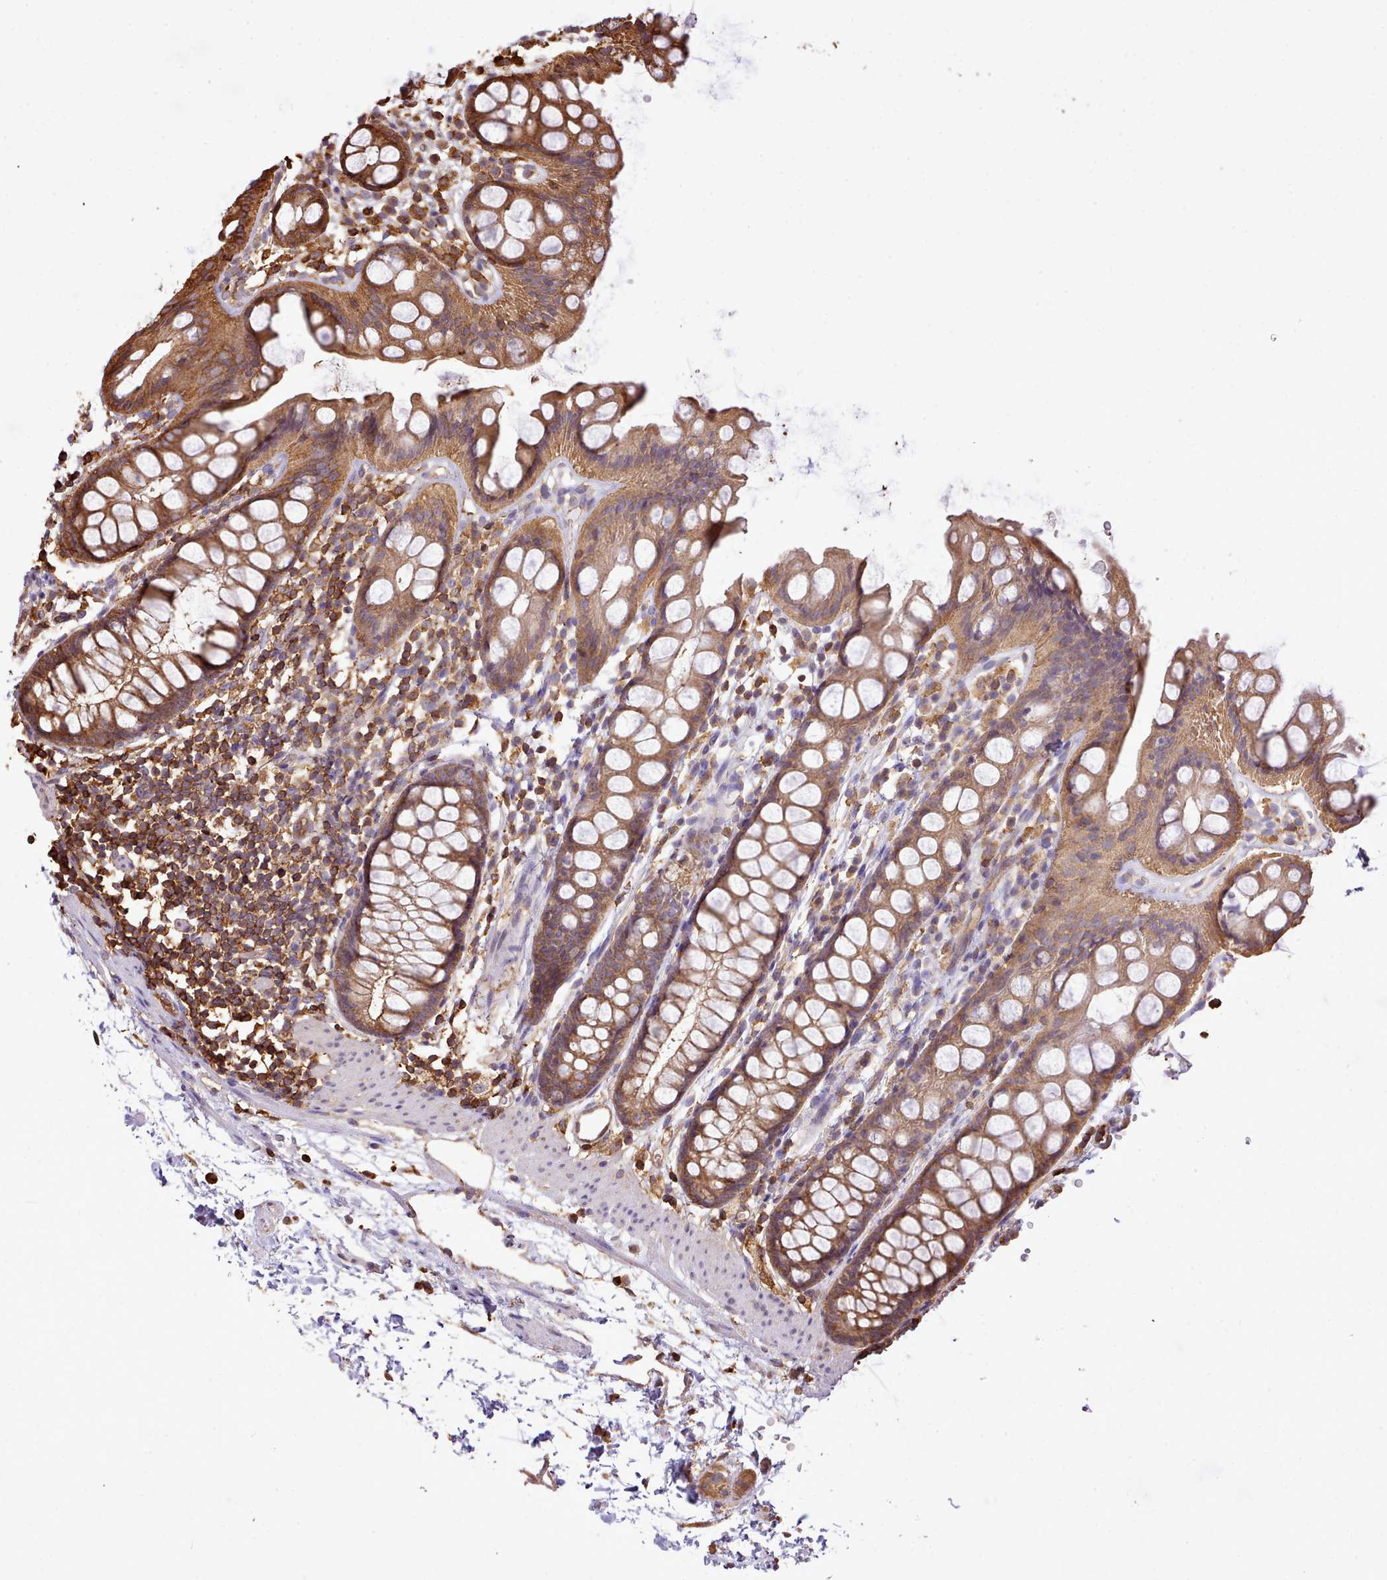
{"staining": {"intensity": "moderate", "quantity": ">75%", "location": "cytoplasmic/membranous"}, "tissue": "rectum", "cell_type": "Glandular cells", "image_type": "normal", "snomed": [{"axis": "morphology", "description": "Normal tissue, NOS"}, {"axis": "topography", "description": "Rectum"}], "caption": "Glandular cells reveal medium levels of moderate cytoplasmic/membranous positivity in about >75% of cells in unremarkable rectum.", "gene": "CAPZA1", "patient": {"sex": "female", "age": 65}}